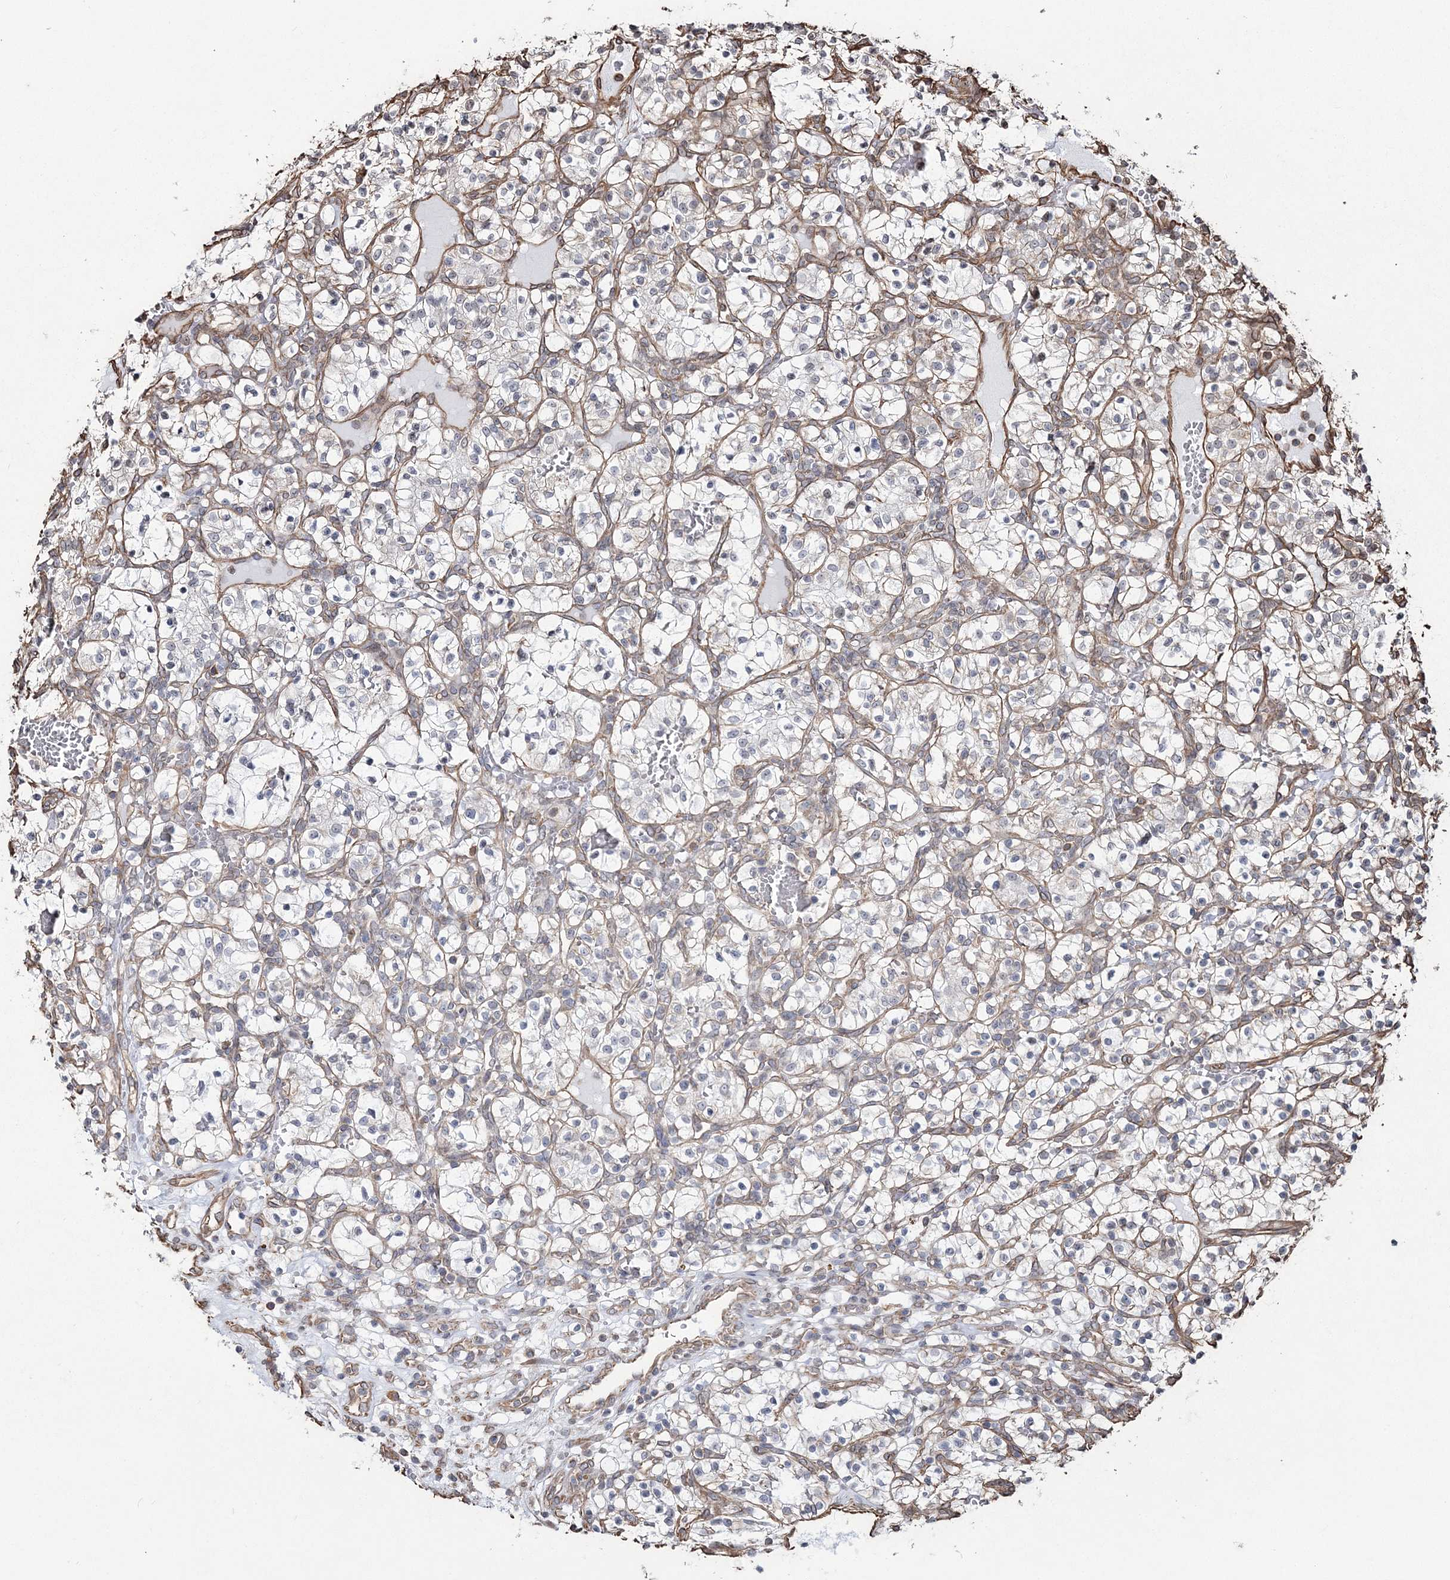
{"staining": {"intensity": "weak", "quantity": "<25%", "location": "cytoplasmic/membranous"}, "tissue": "renal cancer", "cell_type": "Tumor cells", "image_type": "cancer", "snomed": [{"axis": "morphology", "description": "Adenocarcinoma, NOS"}, {"axis": "topography", "description": "Kidney"}], "caption": "Micrograph shows no protein staining in tumor cells of adenocarcinoma (renal) tissue.", "gene": "ATP11B", "patient": {"sex": "female", "age": 57}}